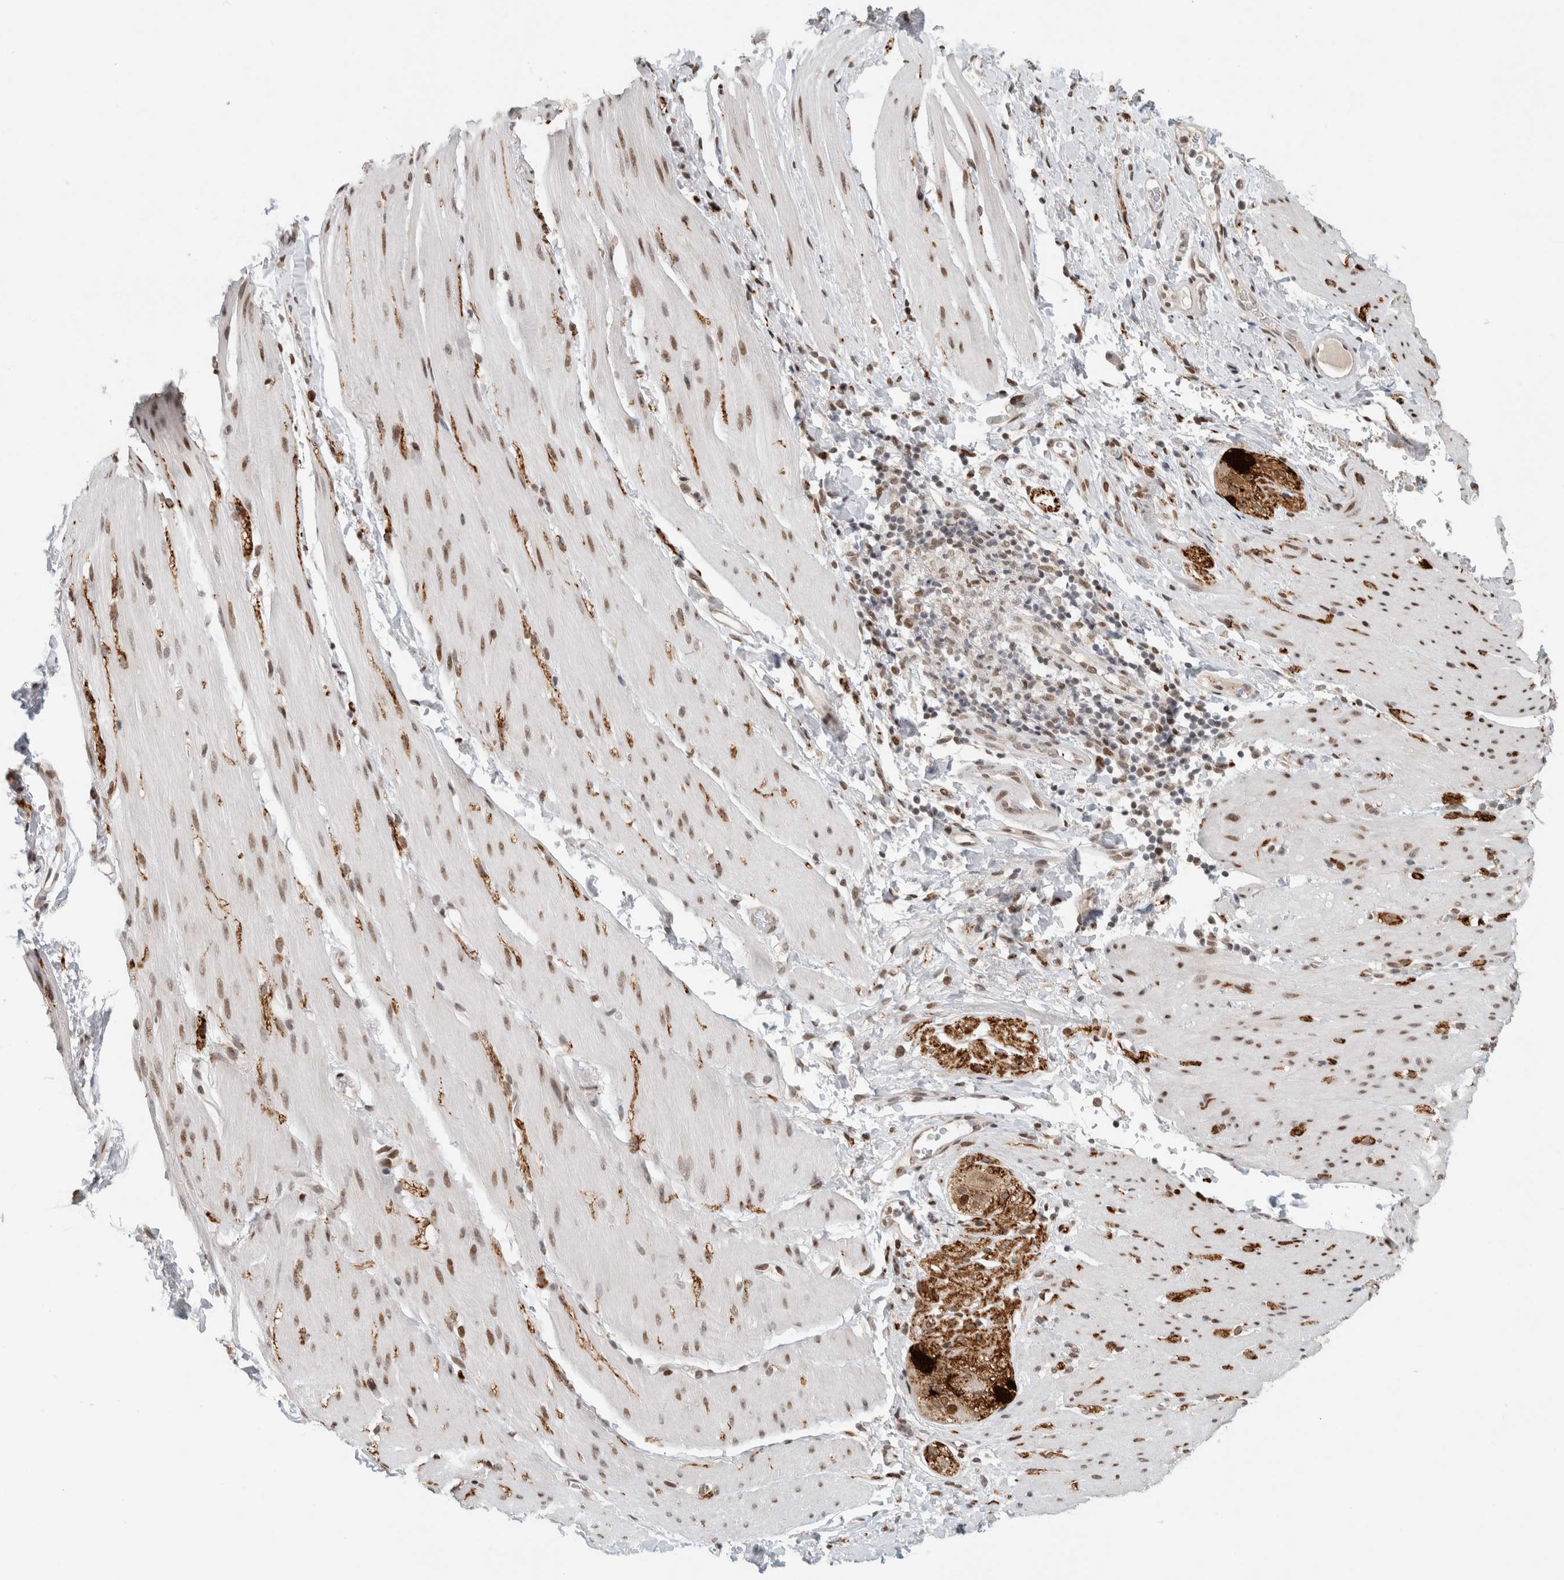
{"staining": {"intensity": "weak", "quantity": ">75%", "location": "nuclear"}, "tissue": "smooth muscle", "cell_type": "Smooth muscle cells", "image_type": "normal", "snomed": [{"axis": "morphology", "description": "Normal tissue, NOS"}, {"axis": "topography", "description": "Smooth muscle"}, {"axis": "topography", "description": "Small intestine"}], "caption": "Smooth muscle stained with a brown dye exhibits weak nuclear positive staining in approximately >75% of smooth muscle cells.", "gene": "HNRNPR", "patient": {"sex": "female", "age": 84}}